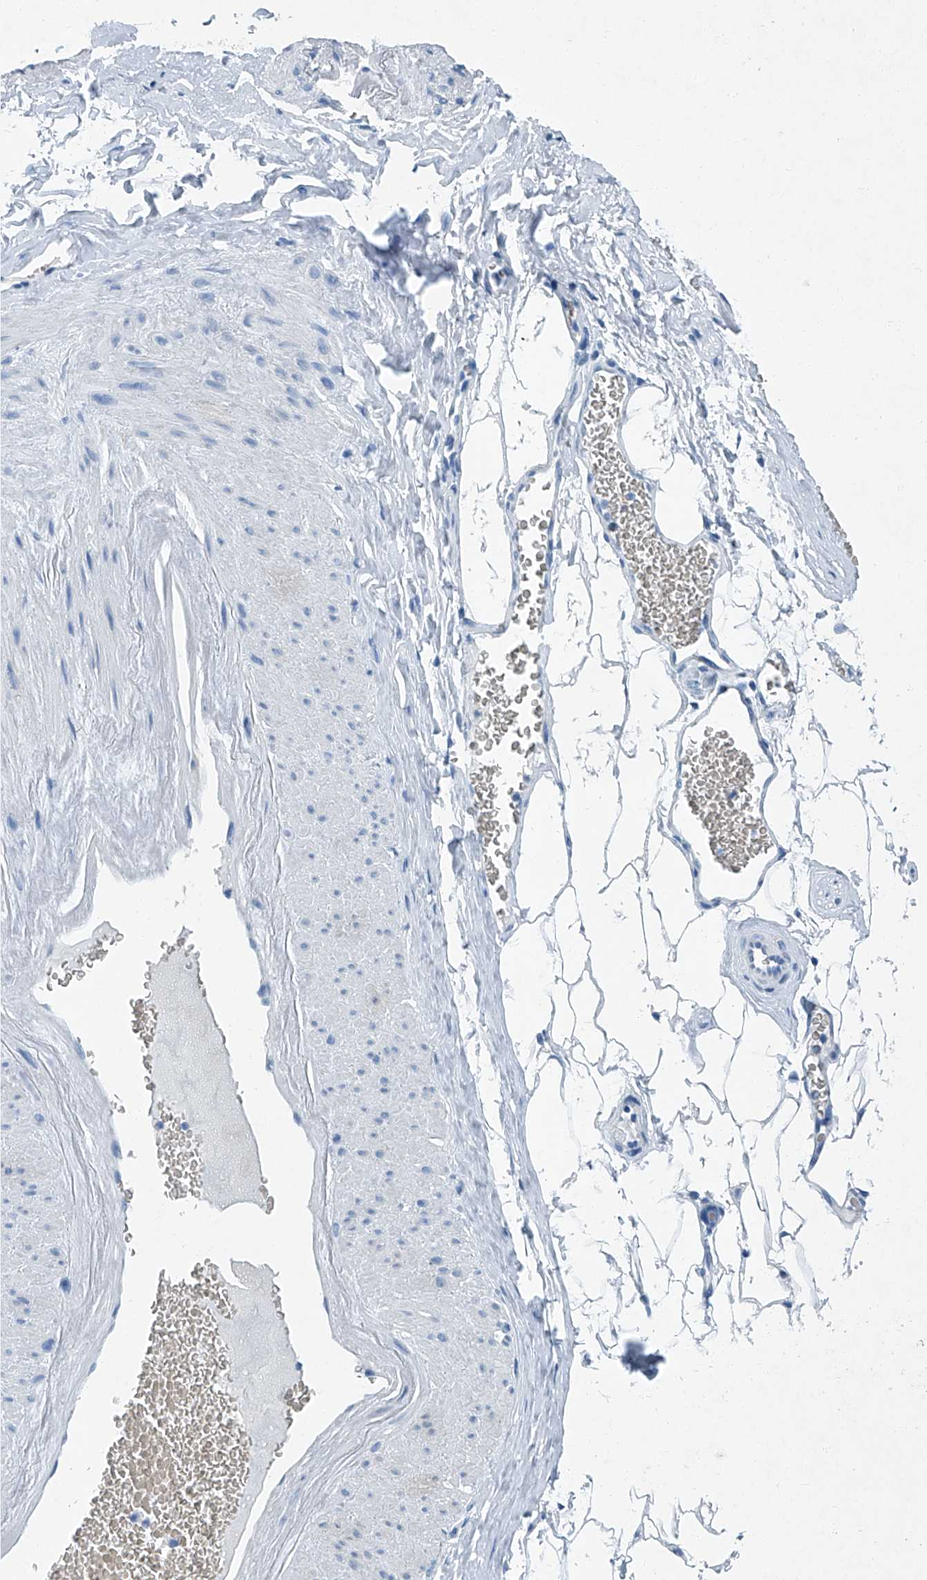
{"staining": {"intensity": "negative", "quantity": "none", "location": "none"}, "tissue": "adipose tissue", "cell_type": "Adipocytes", "image_type": "normal", "snomed": [{"axis": "morphology", "description": "Normal tissue, NOS"}, {"axis": "morphology", "description": "Adenocarcinoma, Low grade"}, {"axis": "topography", "description": "Prostate"}, {"axis": "topography", "description": "Peripheral nerve tissue"}], "caption": "Human adipose tissue stained for a protein using immunohistochemistry displays no staining in adipocytes.", "gene": "CYP2A7", "patient": {"sex": "male", "age": 63}}